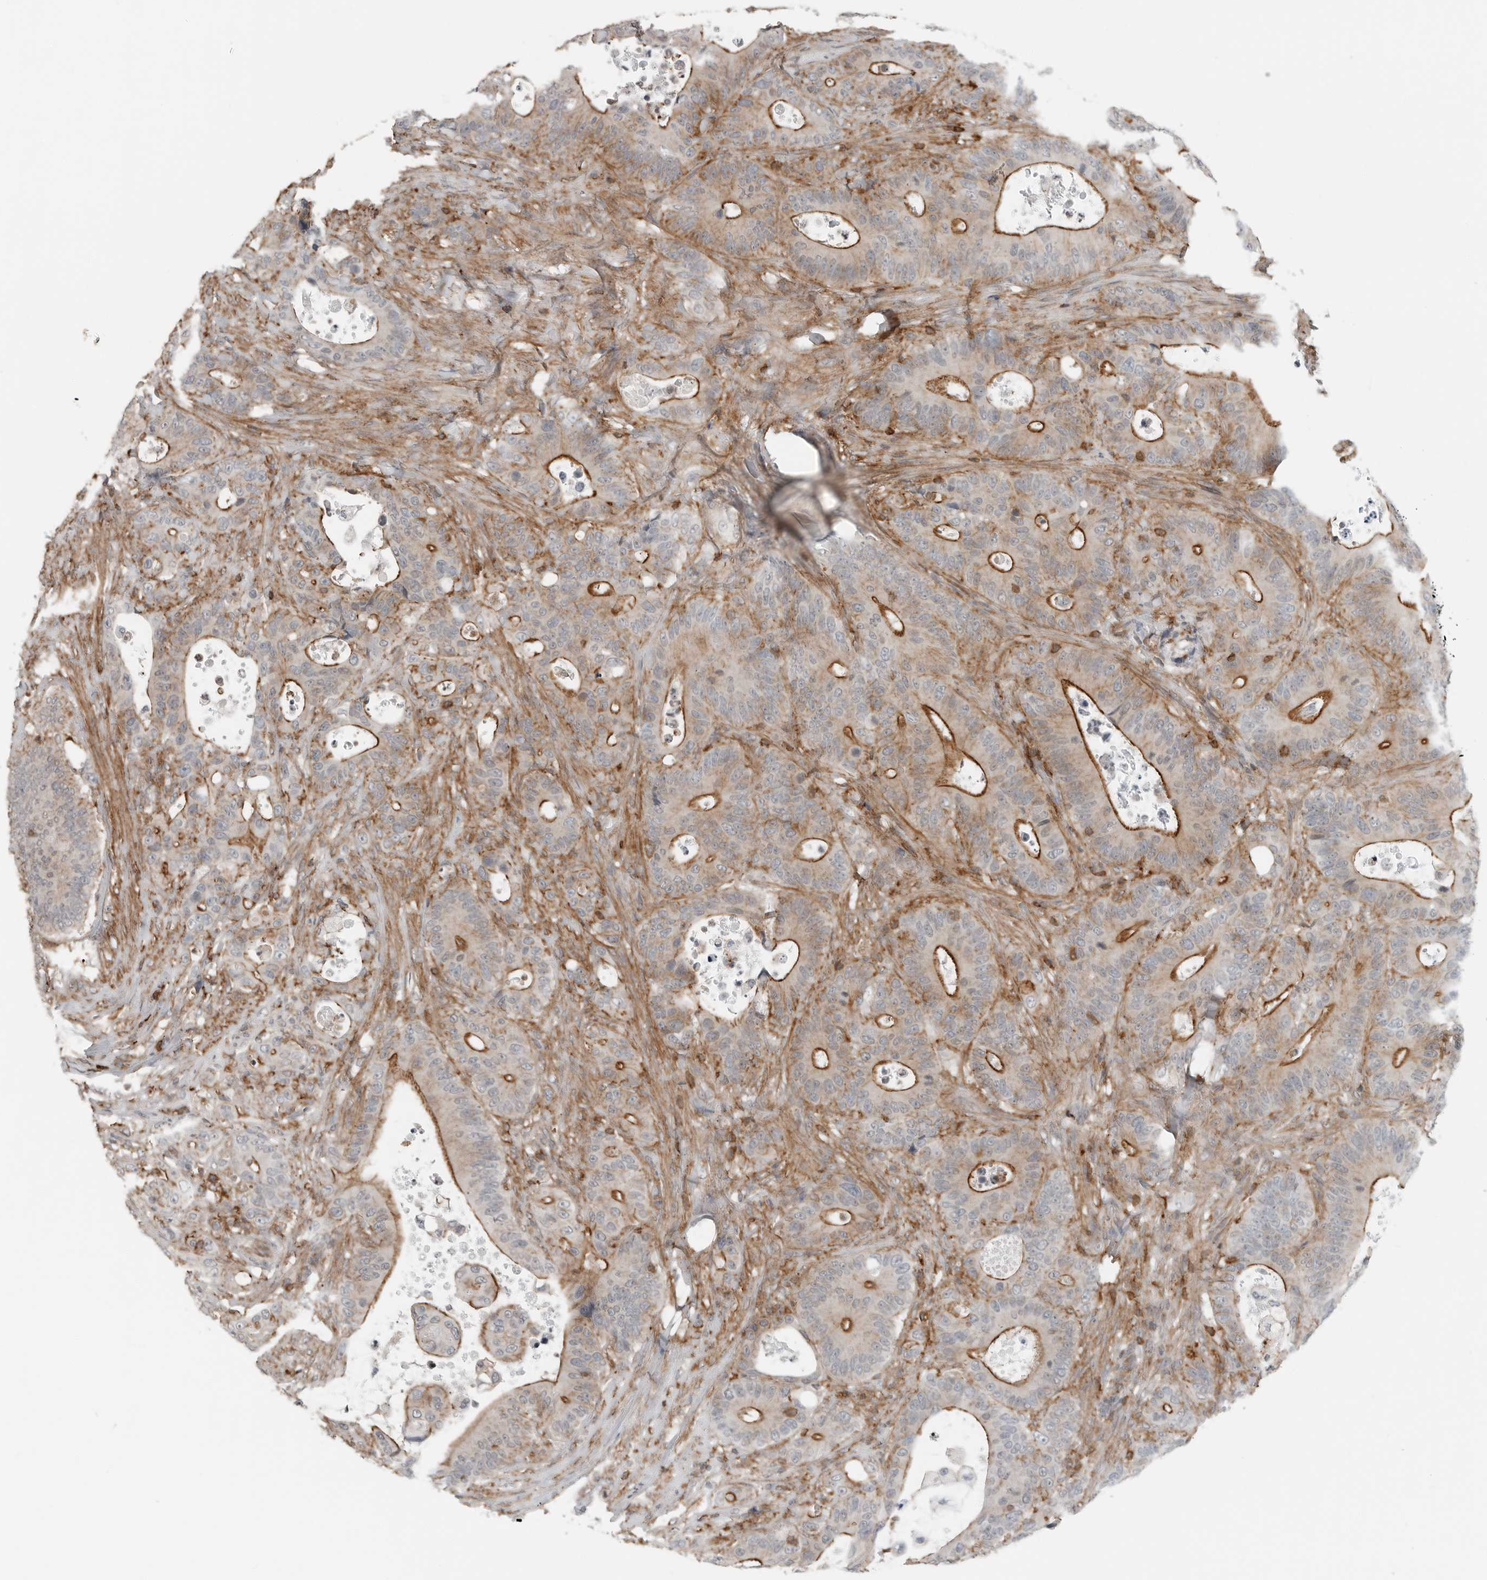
{"staining": {"intensity": "strong", "quantity": "25%-75%", "location": "cytoplasmic/membranous"}, "tissue": "colorectal cancer", "cell_type": "Tumor cells", "image_type": "cancer", "snomed": [{"axis": "morphology", "description": "Adenocarcinoma, NOS"}, {"axis": "topography", "description": "Colon"}], "caption": "Colorectal cancer (adenocarcinoma) stained for a protein reveals strong cytoplasmic/membranous positivity in tumor cells.", "gene": "LEFTY2", "patient": {"sex": "male", "age": 83}}